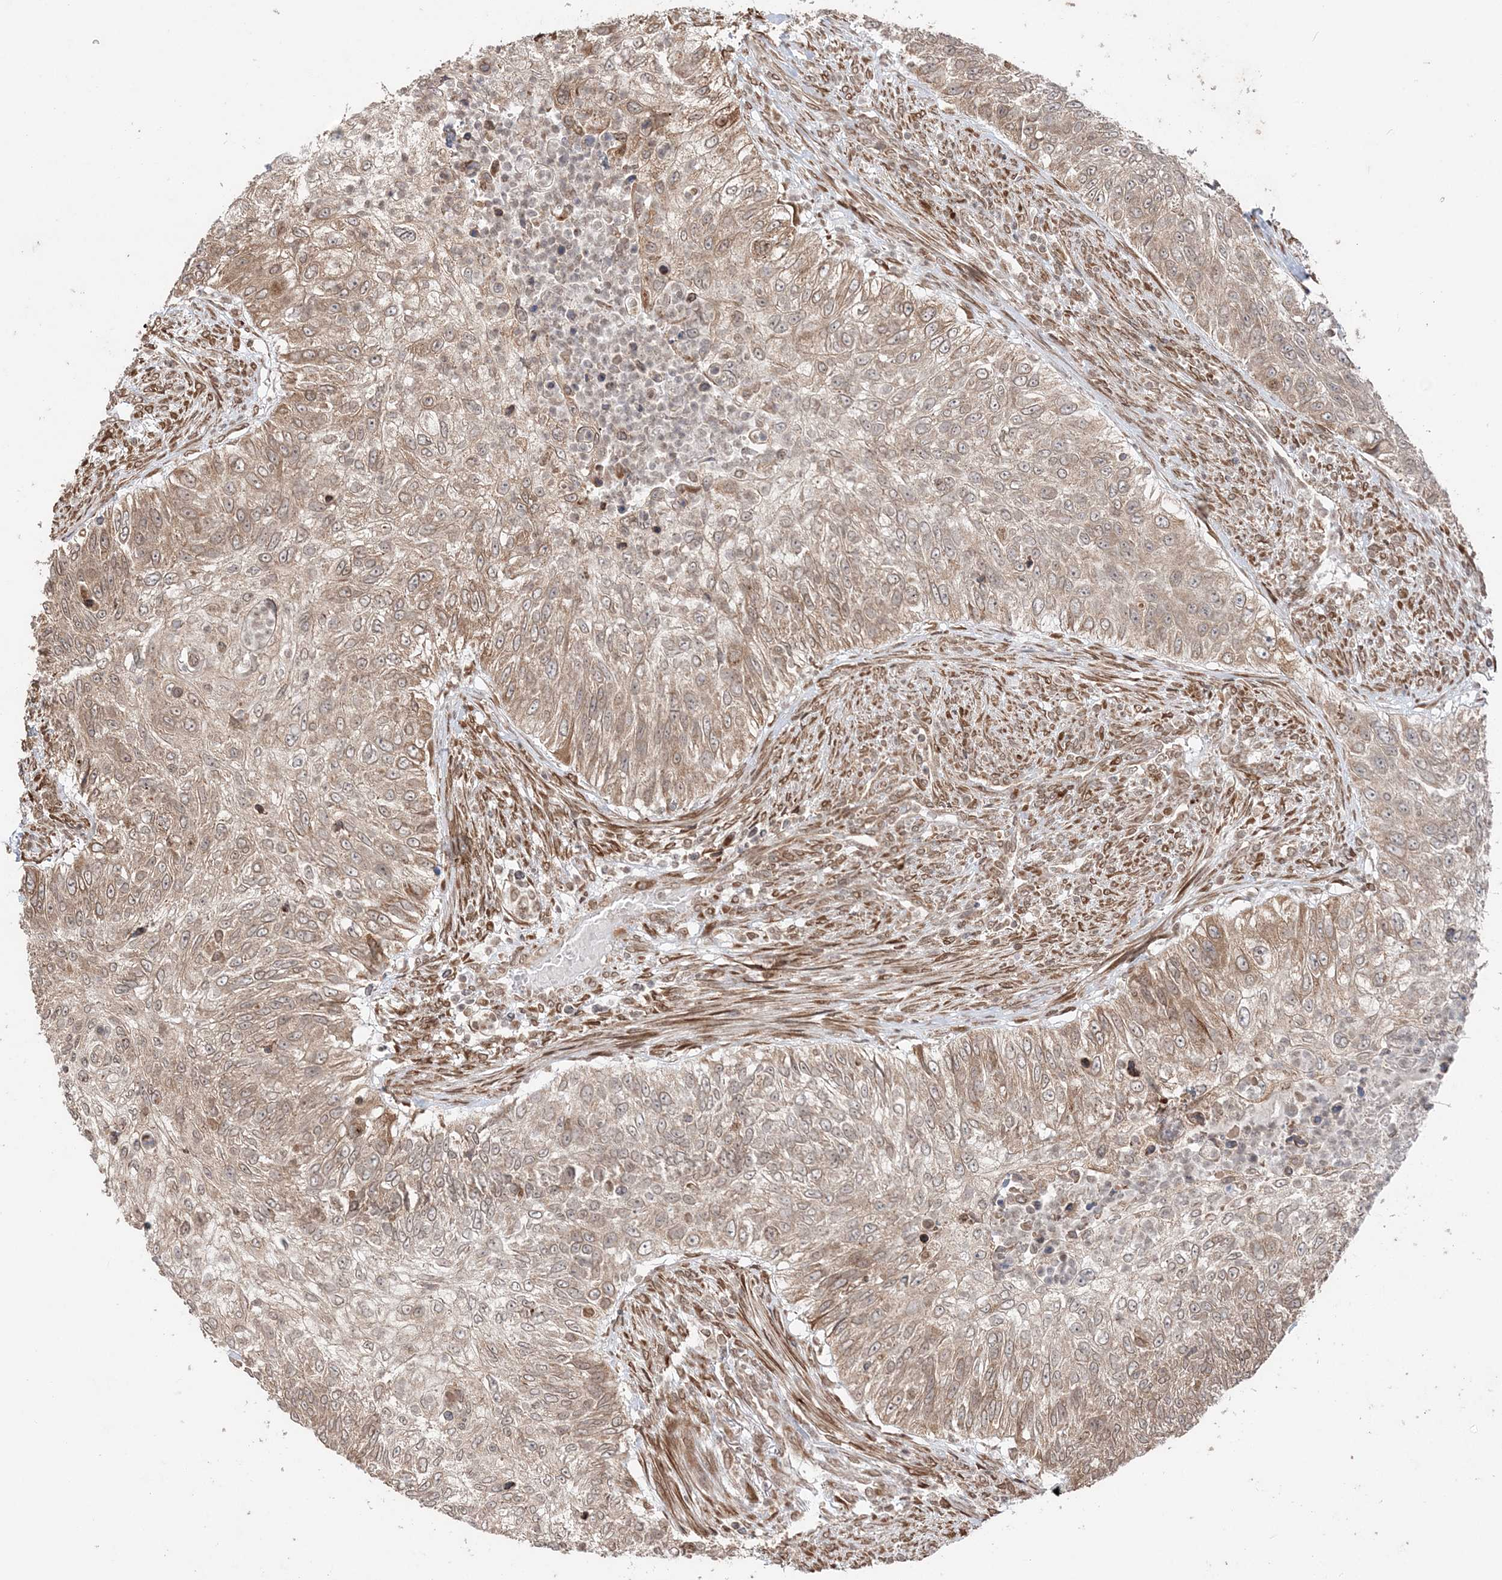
{"staining": {"intensity": "weak", "quantity": ">75%", "location": "cytoplasmic/membranous"}, "tissue": "urothelial cancer", "cell_type": "Tumor cells", "image_type": "cancer", "snomed": [{"axis": "morphology", "description": "Urothelial carcinoma, High grade"}, {"axis": "topography", "description": "Urinary bladder"}], "caption": "The micrograph demonstrates immunohistochemical staining of urothelial carcinoma (high-grade). There is weak cytoplasmic/membranous positivity is present in approximately >75% of tumor cells.", "gene": "TMED10", "patient": {"sex": "female", "age": 60}}